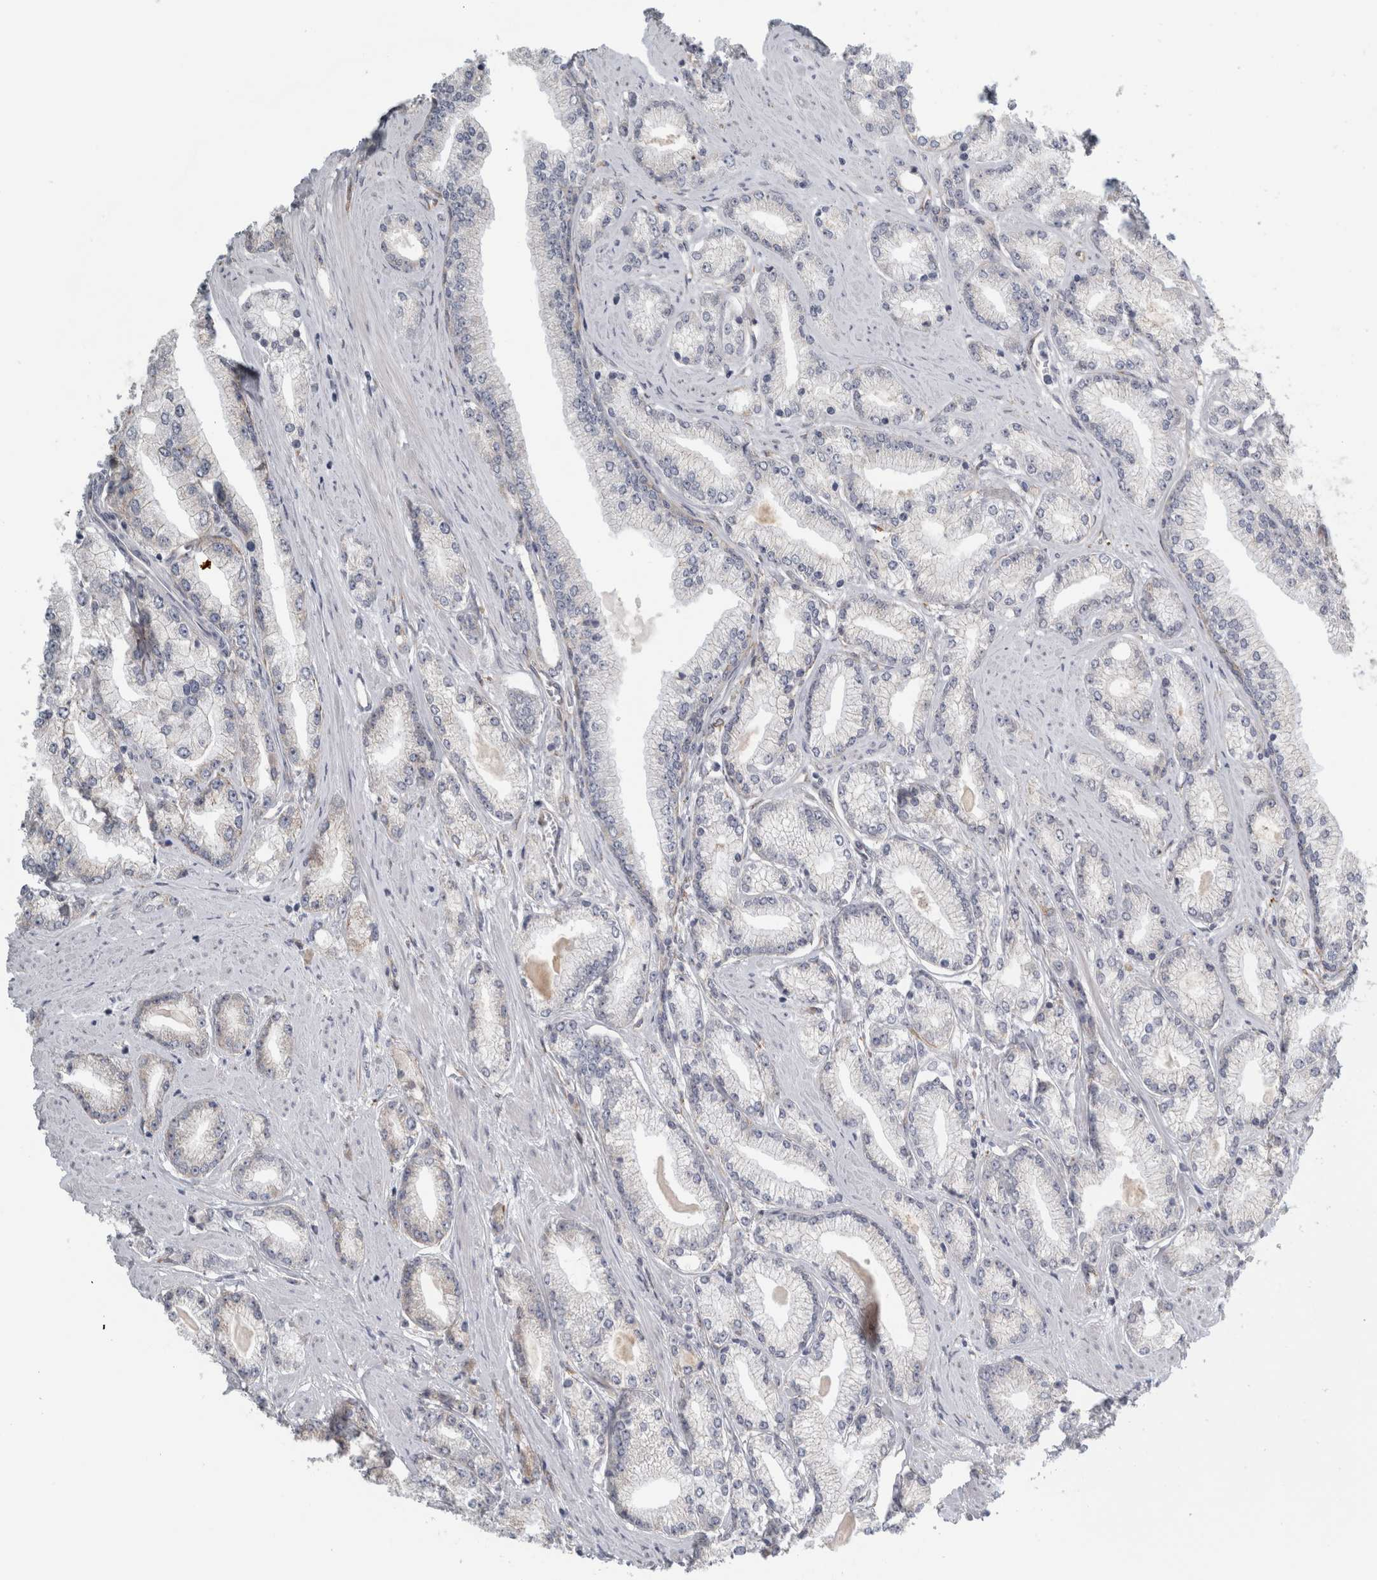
{"staining": {"intensity": "negative", "quantity": "none", "location": "none"}, "tissue": "prostate cancer", "cell_type": "Tumor cells", "image_type": "cancer", "snomed": [{"axis": "morphology", "description": "Adenocarcinoma, Low grade"}, {"axis": "topography", "description": "Prostate"}], "caption": "The IHC micrograph has no significant positivity in tumor cells of low-grade adenocarcinoma (prostate) tissue.", "gene": "B3GNT3", "patient": {"sex": "male", "age": 62}}